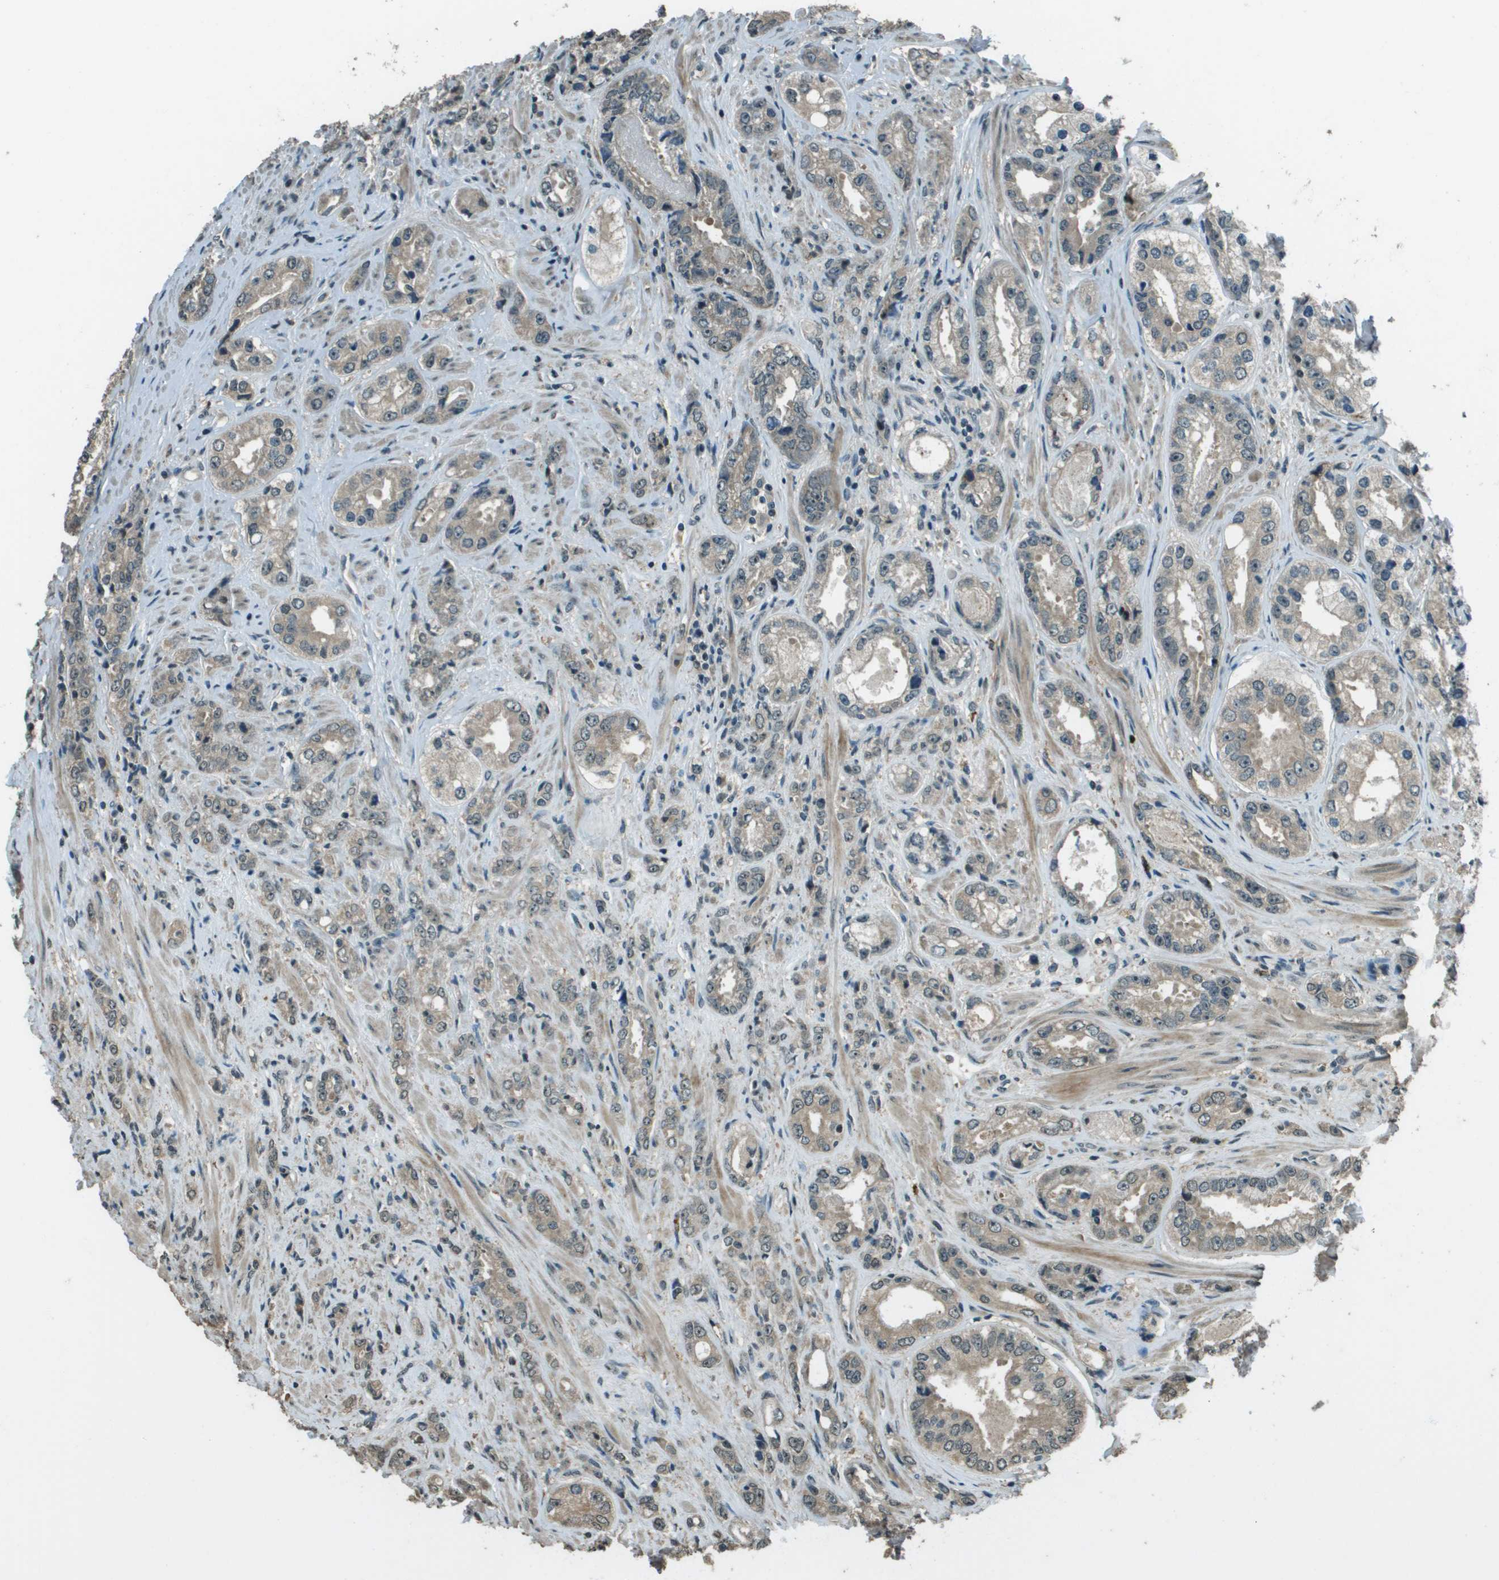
{"staining": {"intensity": "weak", "quantity": ">75%", "location": "cytoplasmic/membranous"}, "tissue": "prostate cancer", "cell_type": "Tumor cells", "image_type": "cancer", "snomed": [{"axis": "morphology", "description": "Adenocarcinoma, High grade"}, {"axis": "topography", "description": "Prostate"}], "caption": "An immunohistochemistry (IHC) micrograph of neoplastic tissue is shown. Protein staining in brown labels weak cytoplasmic/membranous positivity in prostate adenocarcinoma (high-grade) within tumor cells.", "gene": "SDC3", "patient": {"sex": "male", "age": 61}}